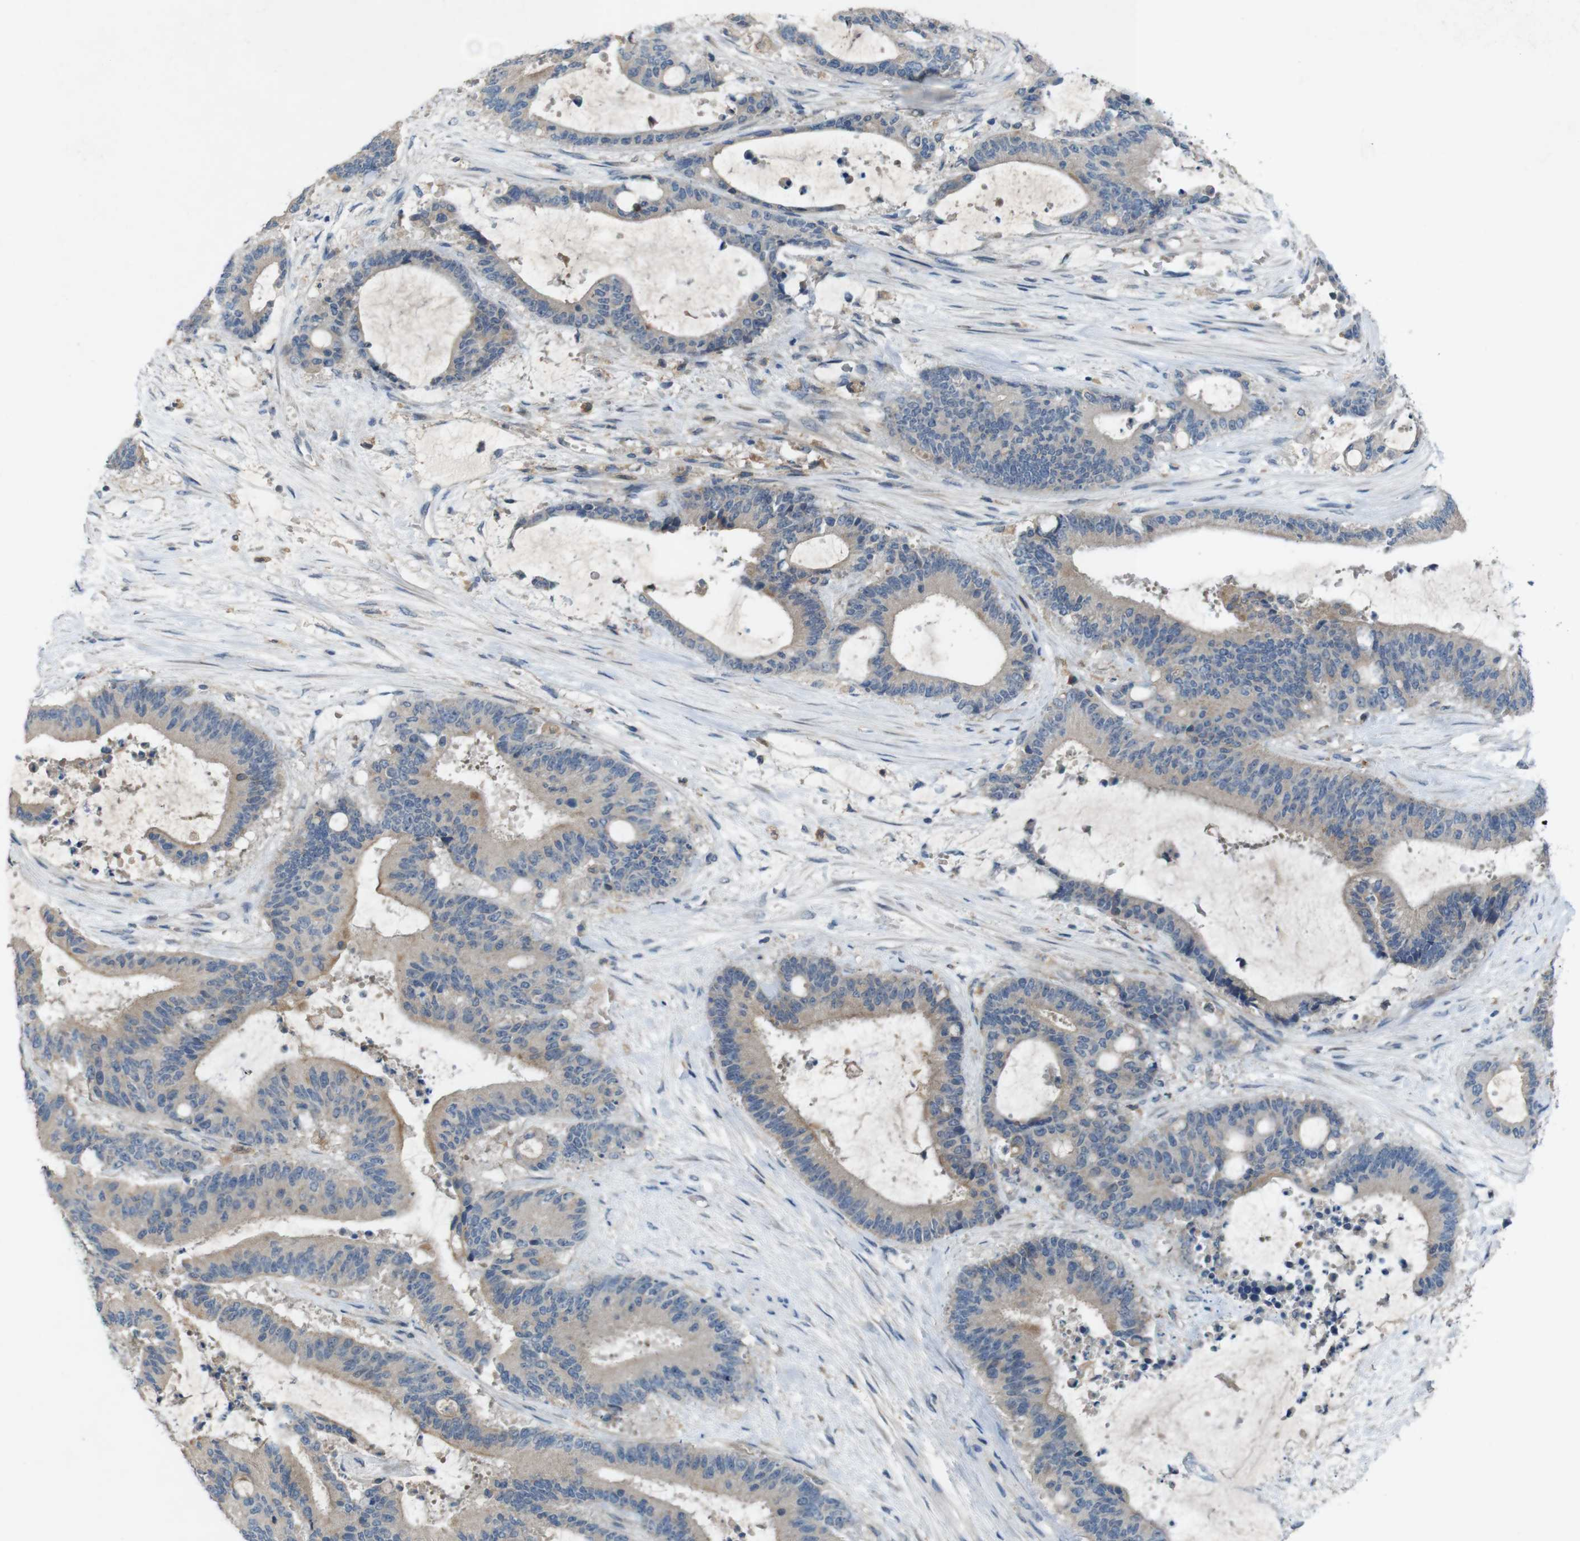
{"staining": {"intensity": "weak", "quantity": ">75%", "location": "cytoplasmic/membranous"}, "tissue": "liver cancer", "cell_type": "Tumor cells", "image_type": "cancer", "snomed": [{"axis": "morphology", "description": "Normal tissue, NOS"}, {"axis": "morphology", "description": "Cholangiocarcinoma"}, {"axis": "topography", "description": "Liver"}, {"axis": "topography", "description": "Peripheral nerve tissue"}], "caption": "Liver cholangiocarcinoma stained for a protein demonstrates weak cytoplasmic/membranous positivity in tumor cells. Nuclei are stained in blue.", "gene": "MOGAT3", "patient": {"sex": "female", "age": 73}}